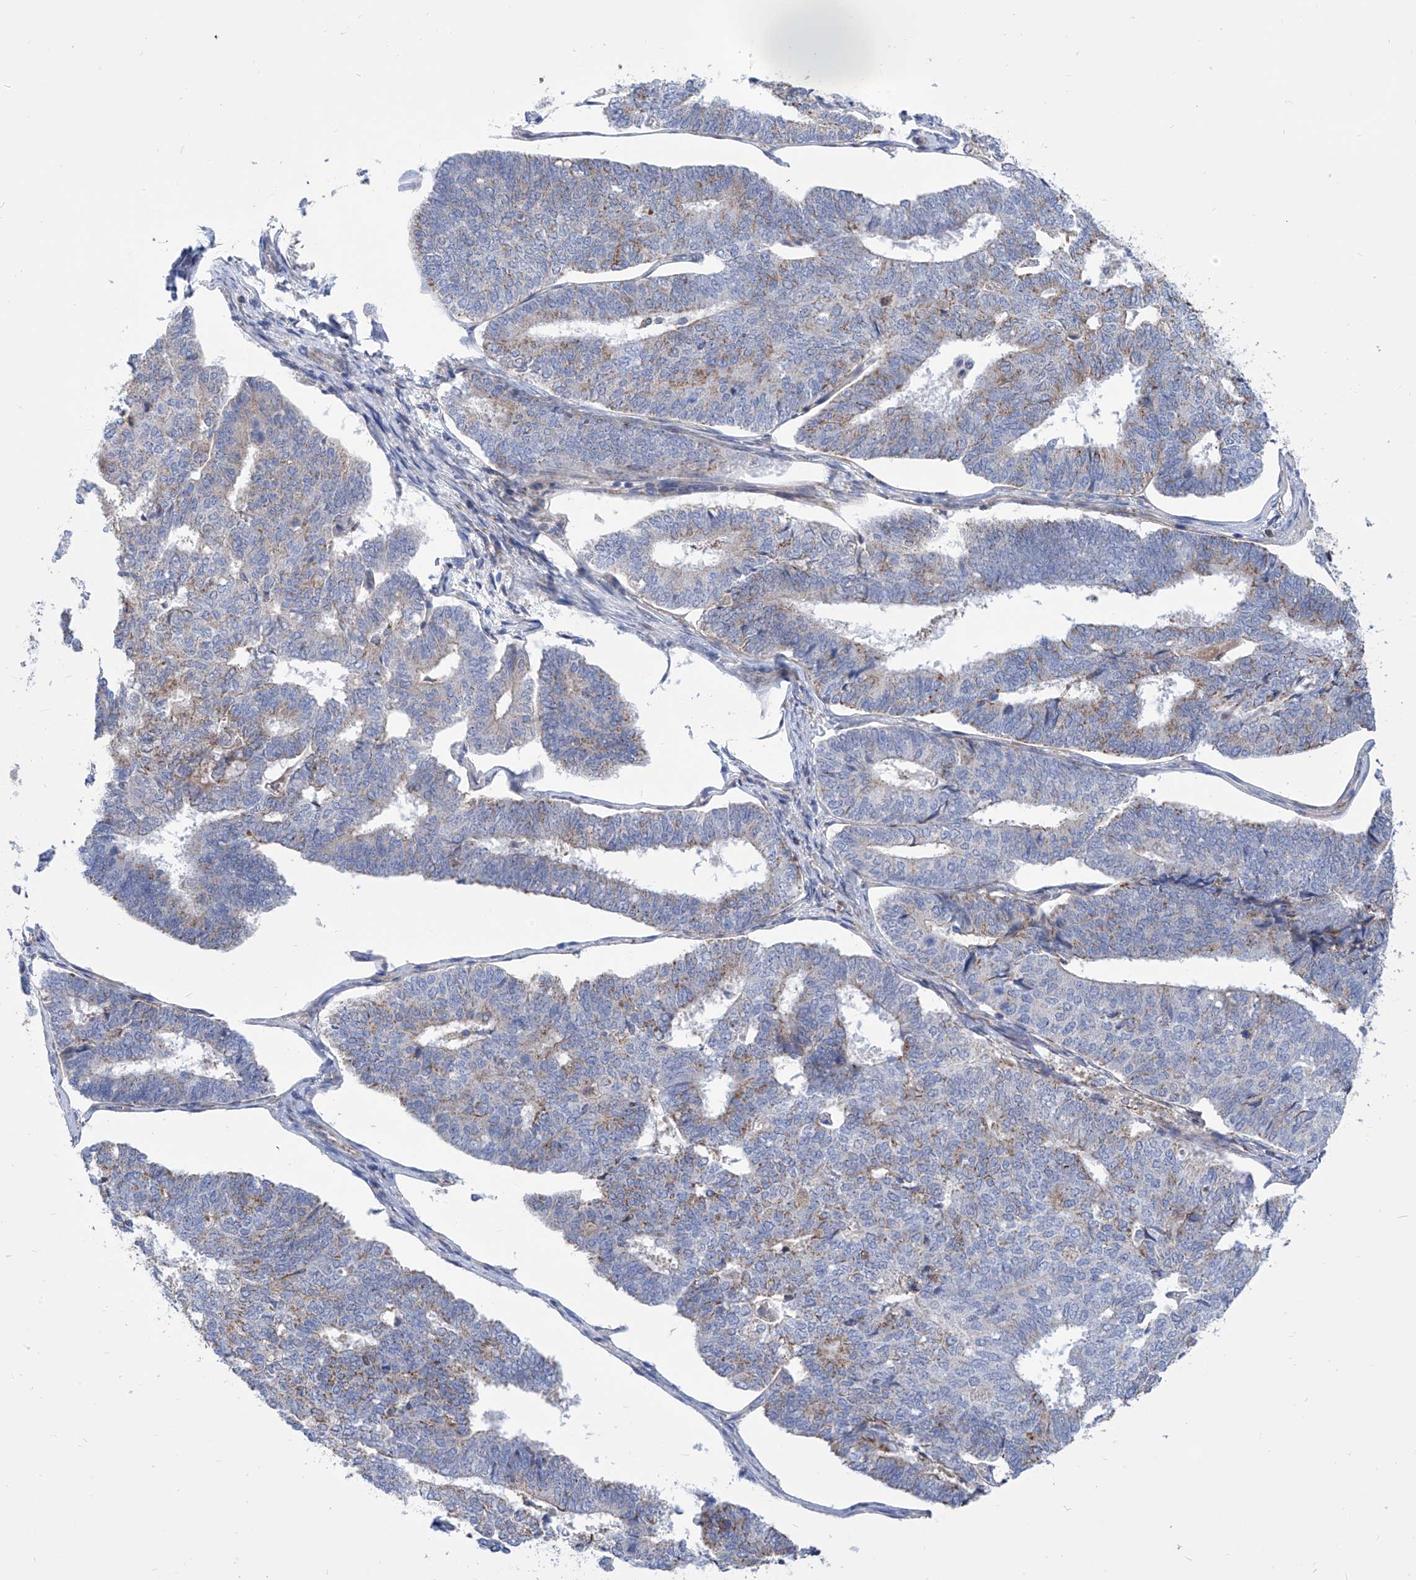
{"staining": {"intensity": "weak", "quantity": "25%-75%", "location": "cytoplasmic/membranous"}, "tissue": "endometrial cancer", "cell_type": "Tumor cells", "image_type": "cancer", "snomed": [{"axis": "morphology", "description": "Adenocarcinoma, NOS"}, {"axis": "topography", "description": "Endometrium"}], "caption": "DAB (3,3'-diaminobenzidine) immunohistochemical staining of endometrial cancer demonstrates weak cytoplasmic/membranous protein expression in approximately 25%-75% of tumor cells.", "gene": "SRBD1", "patient": {"sex": "female", "age": 70}}